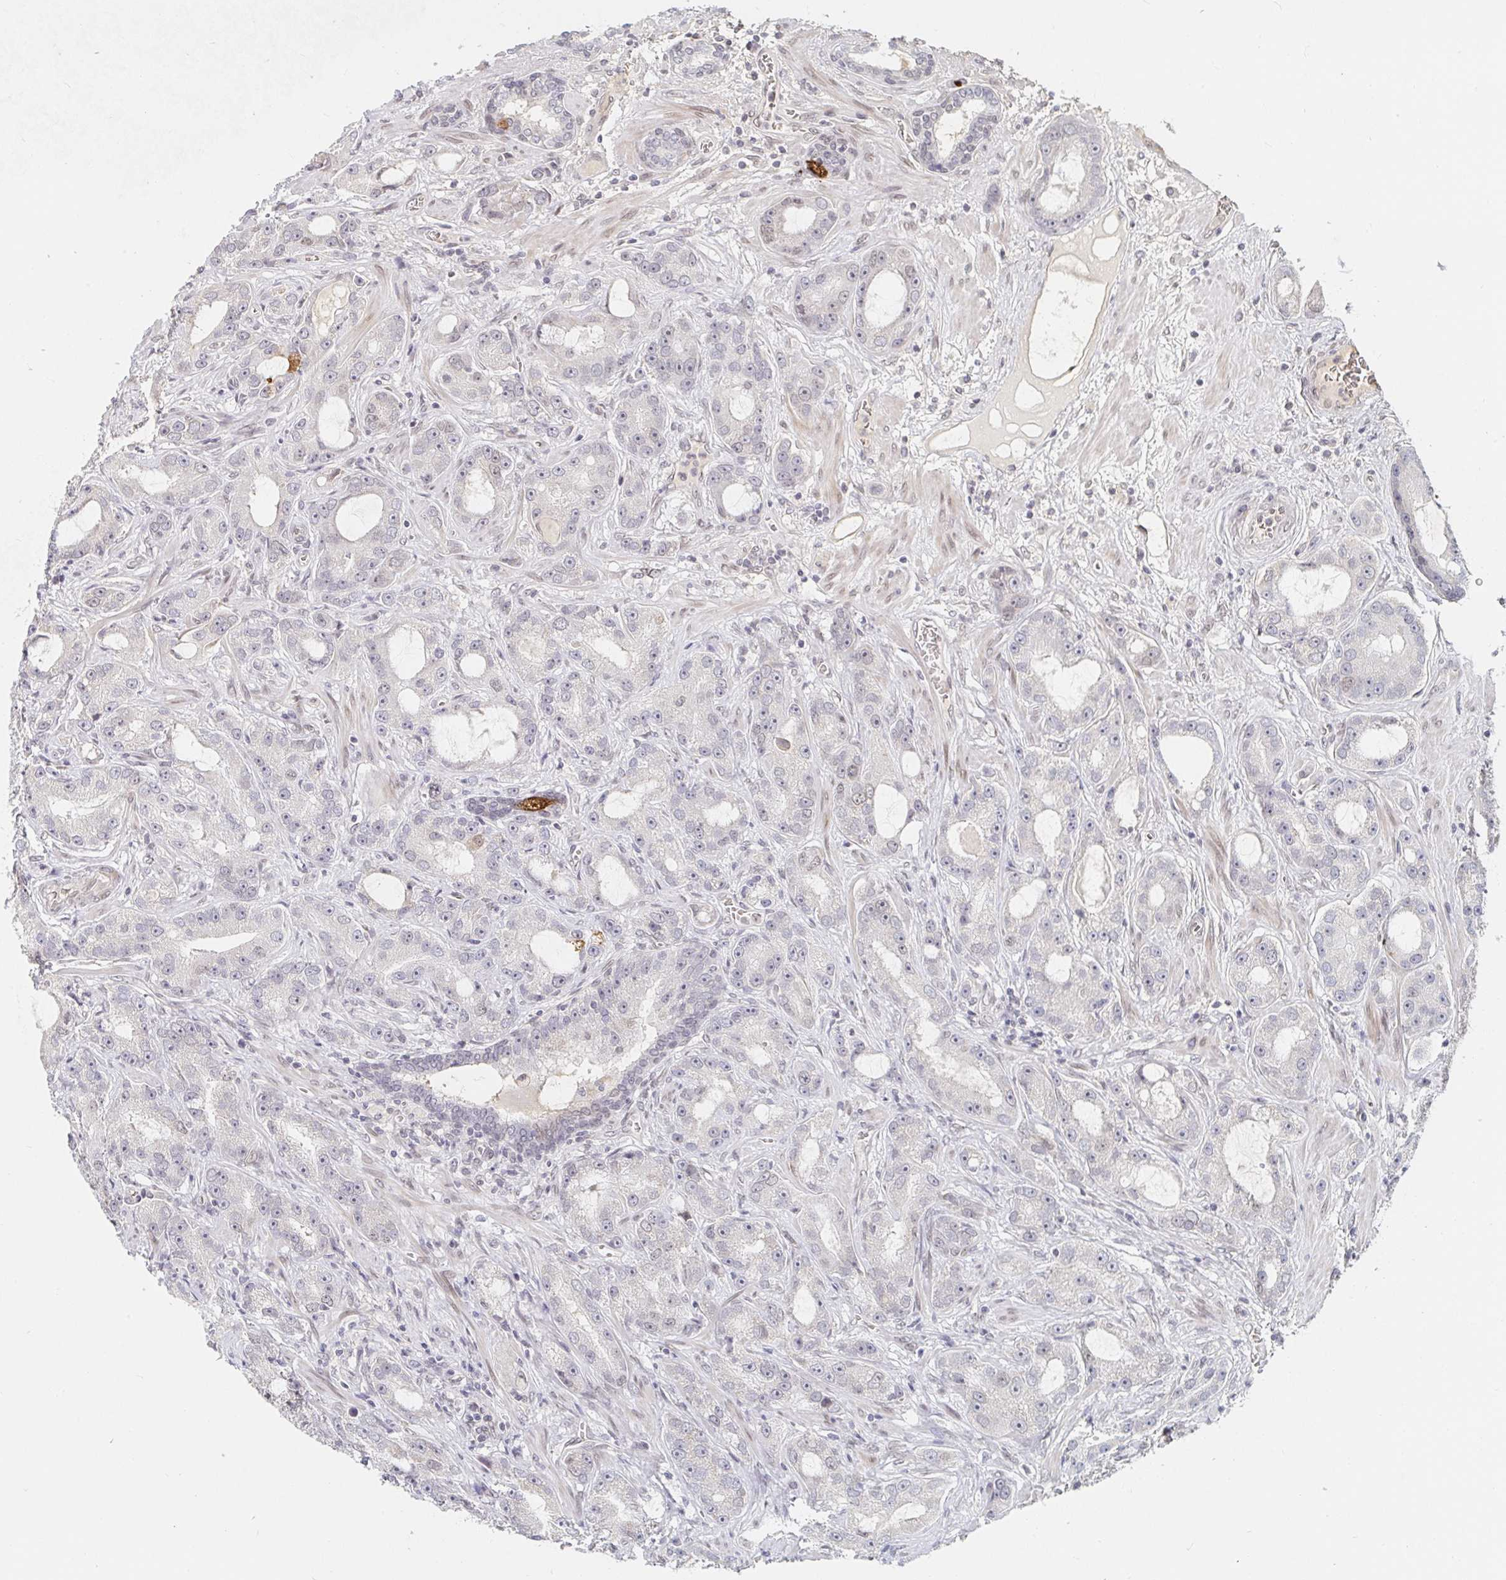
{"staining": {"intensity": "negative", "quantity": "none", "location": "none"}, "tissue": "prostate cancer", "cell_type": "Tumor cells", "image_type": "cancer", "snomed": [{"axis": "morphology", "description": "Adenocarcinoma, High grade"}, {"axis": "topography", "description": "Prostate"}], "caption": "This is a photomicrograph of immunohistochemistry (IHC) staining of prostate adenocarcinoma (high-grade), which shows no staining in tumor cells.", "gene": "CHD2", "patient": {"sex": "male", "age": 65}}